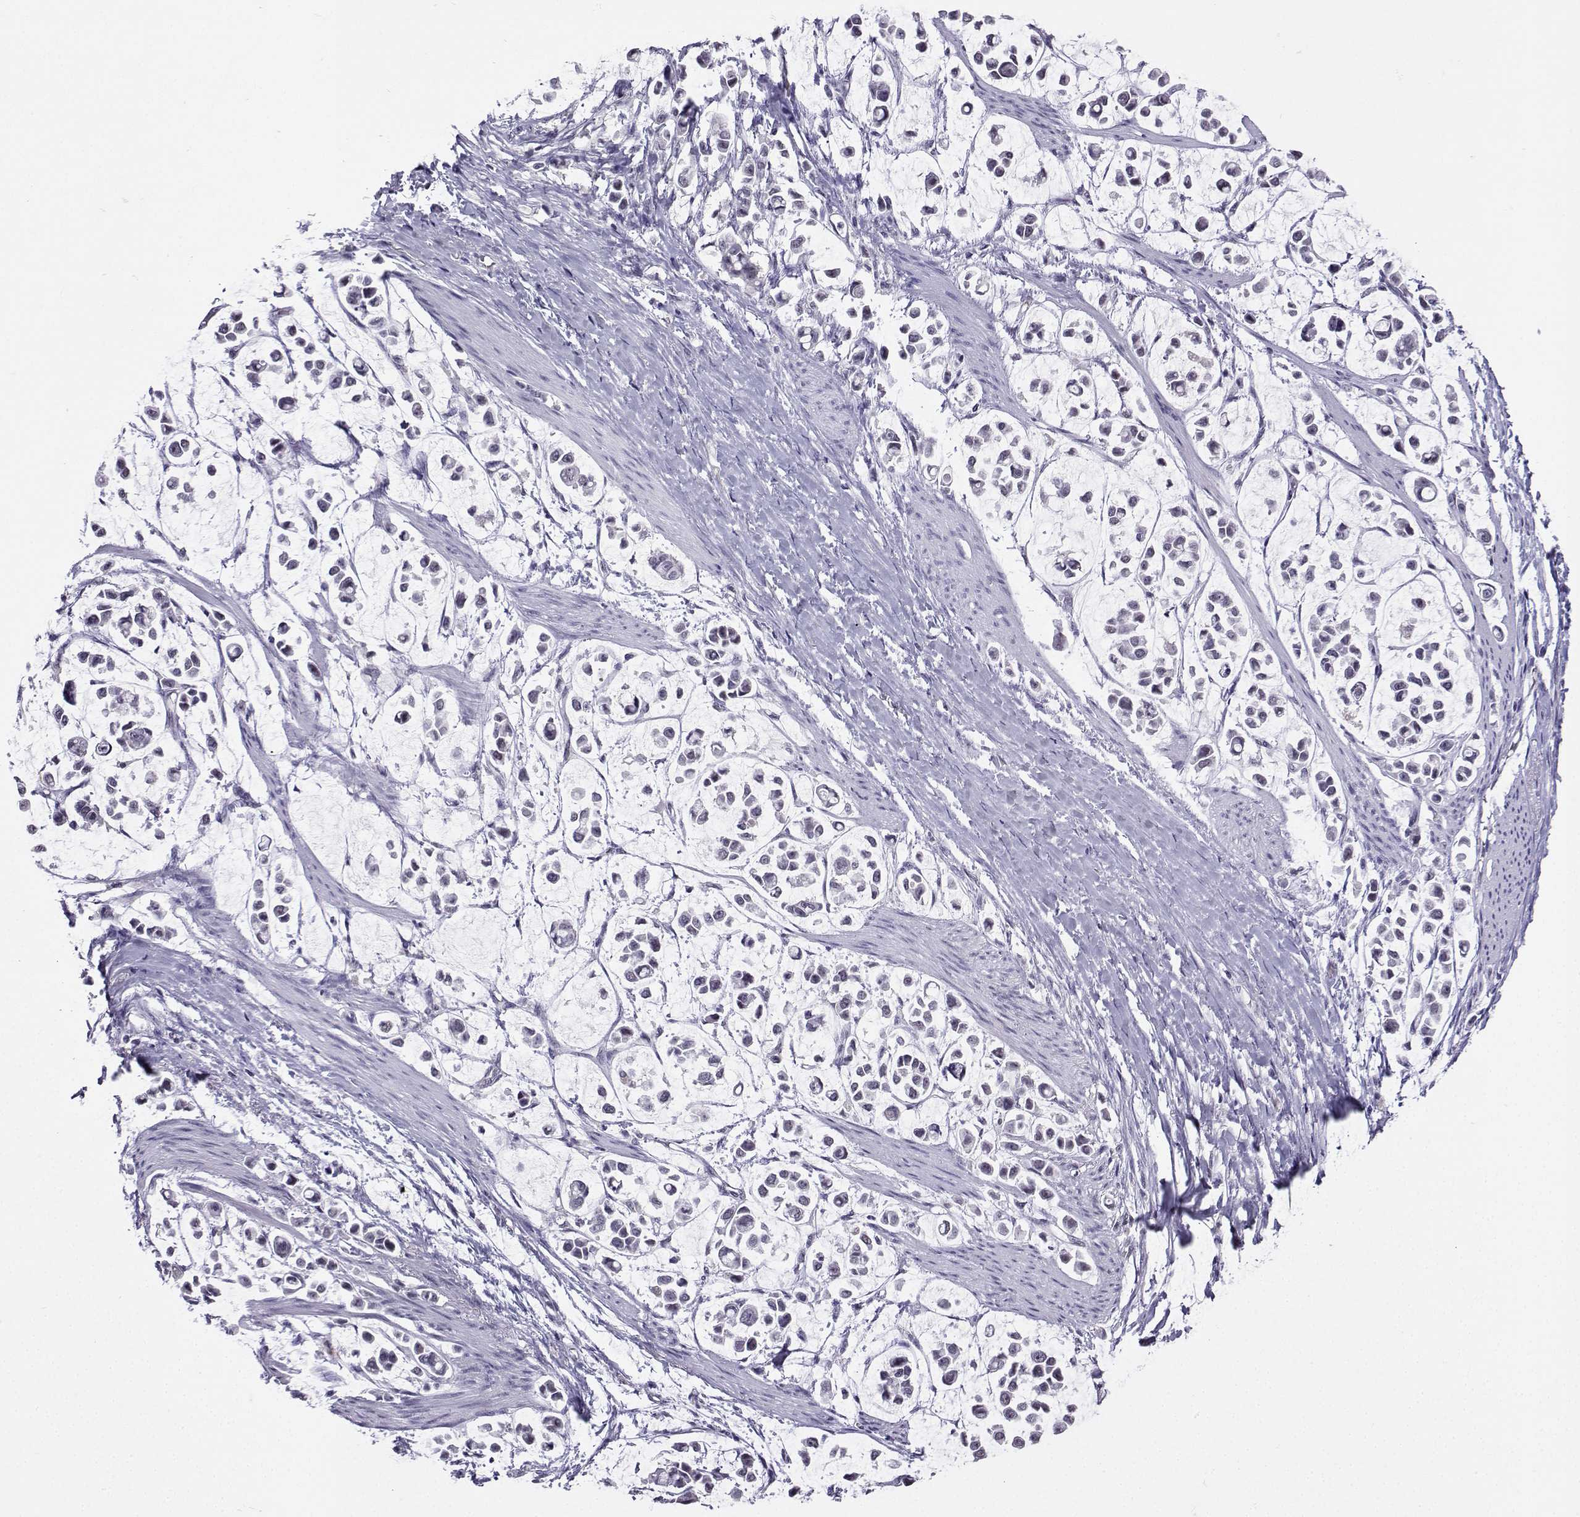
{"staining": {"intensity": "negative", "quantity": "none", "location": "none"}, "tissue": "stomach cancer", "cell_type": "Tumor cells", "image_type": "cancer", "snomed": [{"axis": "morphology", "description": "Adenocarcinoma, NOS"}, {"axis": "topography", "description": "Stomach"}], "caption": "Tumor cells show no significant expression in stomach cancer.", "gene": "LRFN2", "patient": {"sex": "male", "age": 82}}